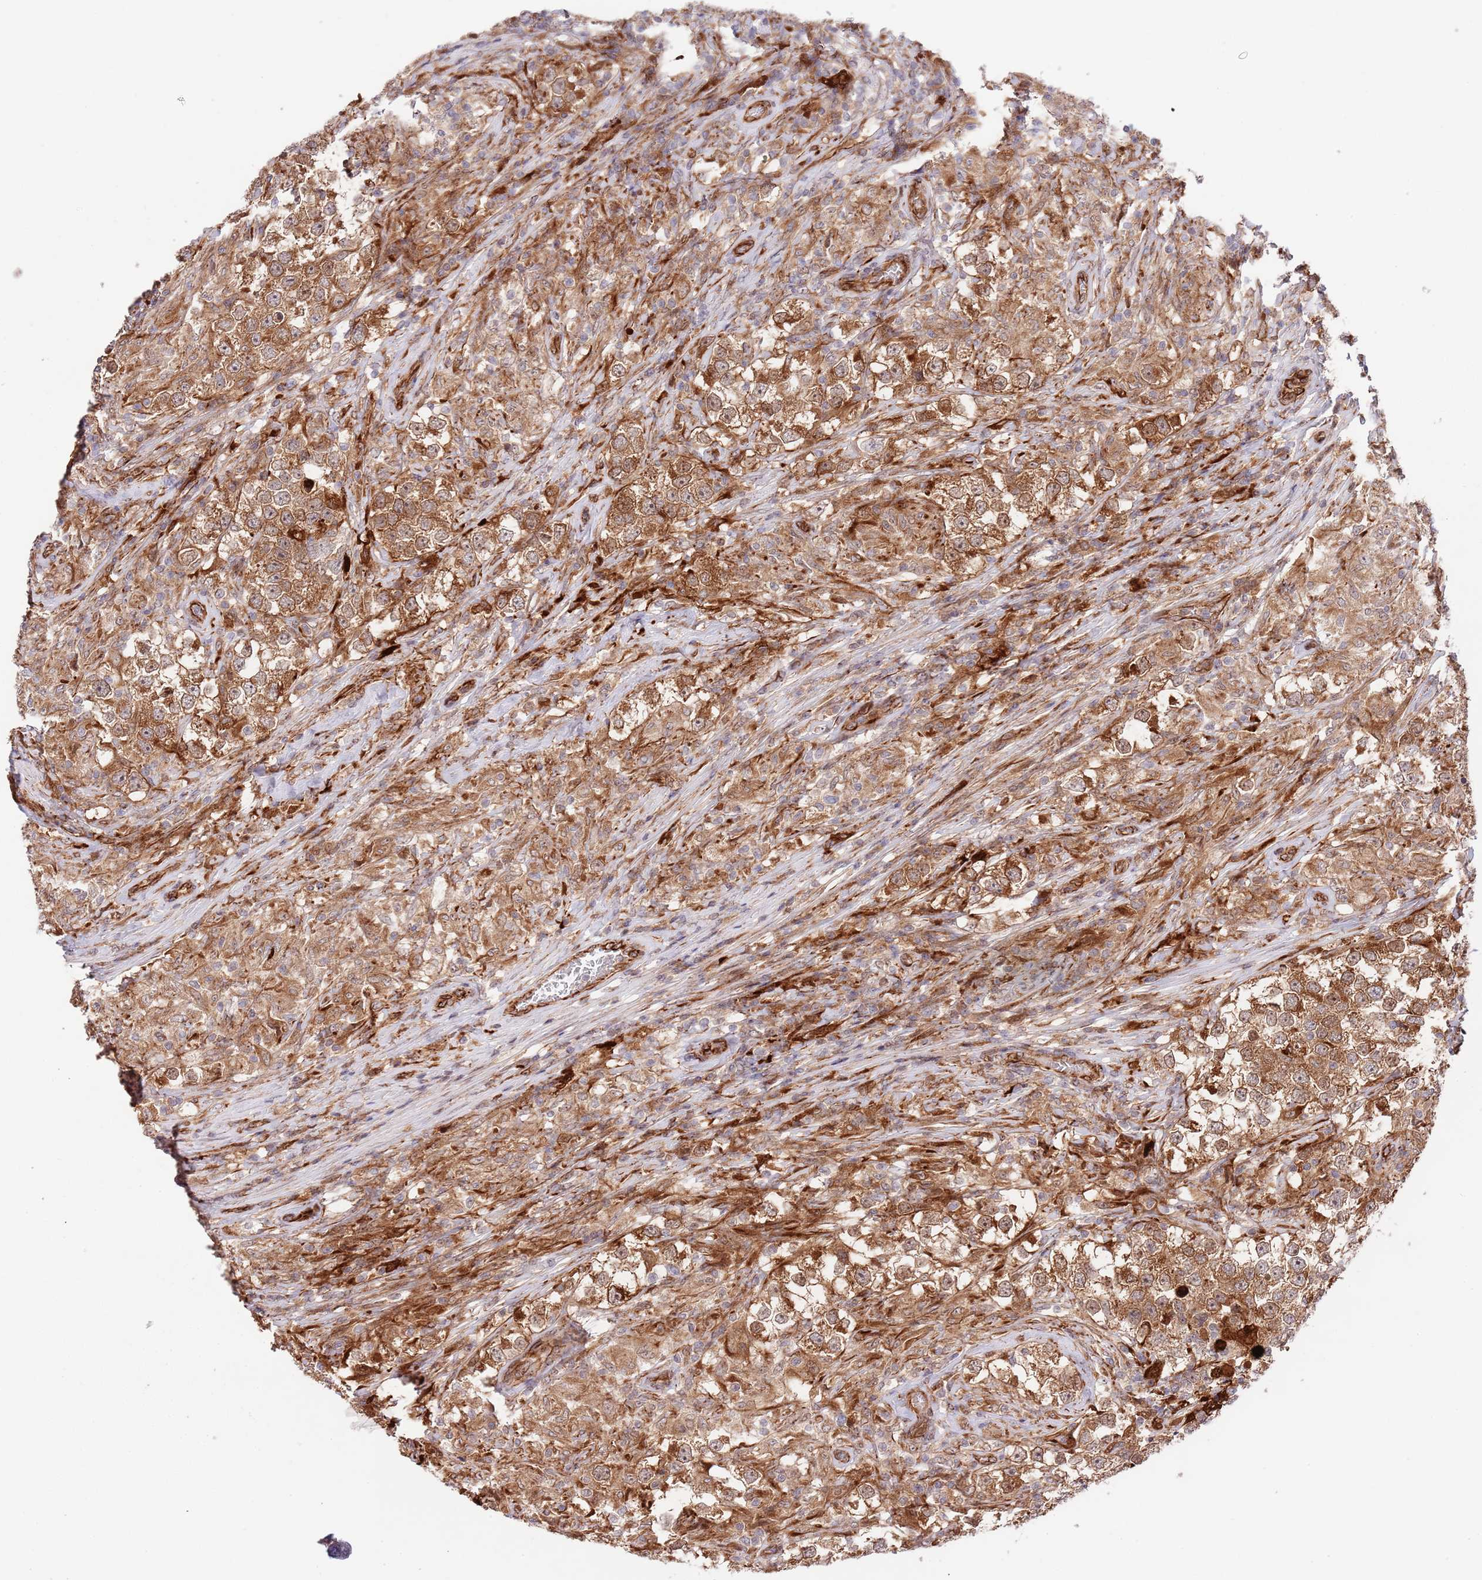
{"staining": {"intensity": "moderate", "quantity": ">75%", "location": "cytoplasmic/membranous"}, "tissue": "testis cancer", "cell_type": "Tumor cells", "image_type": "cancer", "snomed": [{"axis": "morphology", "description": "Seminoma, NOS"}, {"axis": "topography", "description": "Testis"}], "caption": "IHC (DAB) staining of testis cancer displays moderate cytoplasmic/membranous protein expression in approximately >75% of tumor cells.", "gene": "NEK3", "patient": {"sex": "male", "age": 46}}